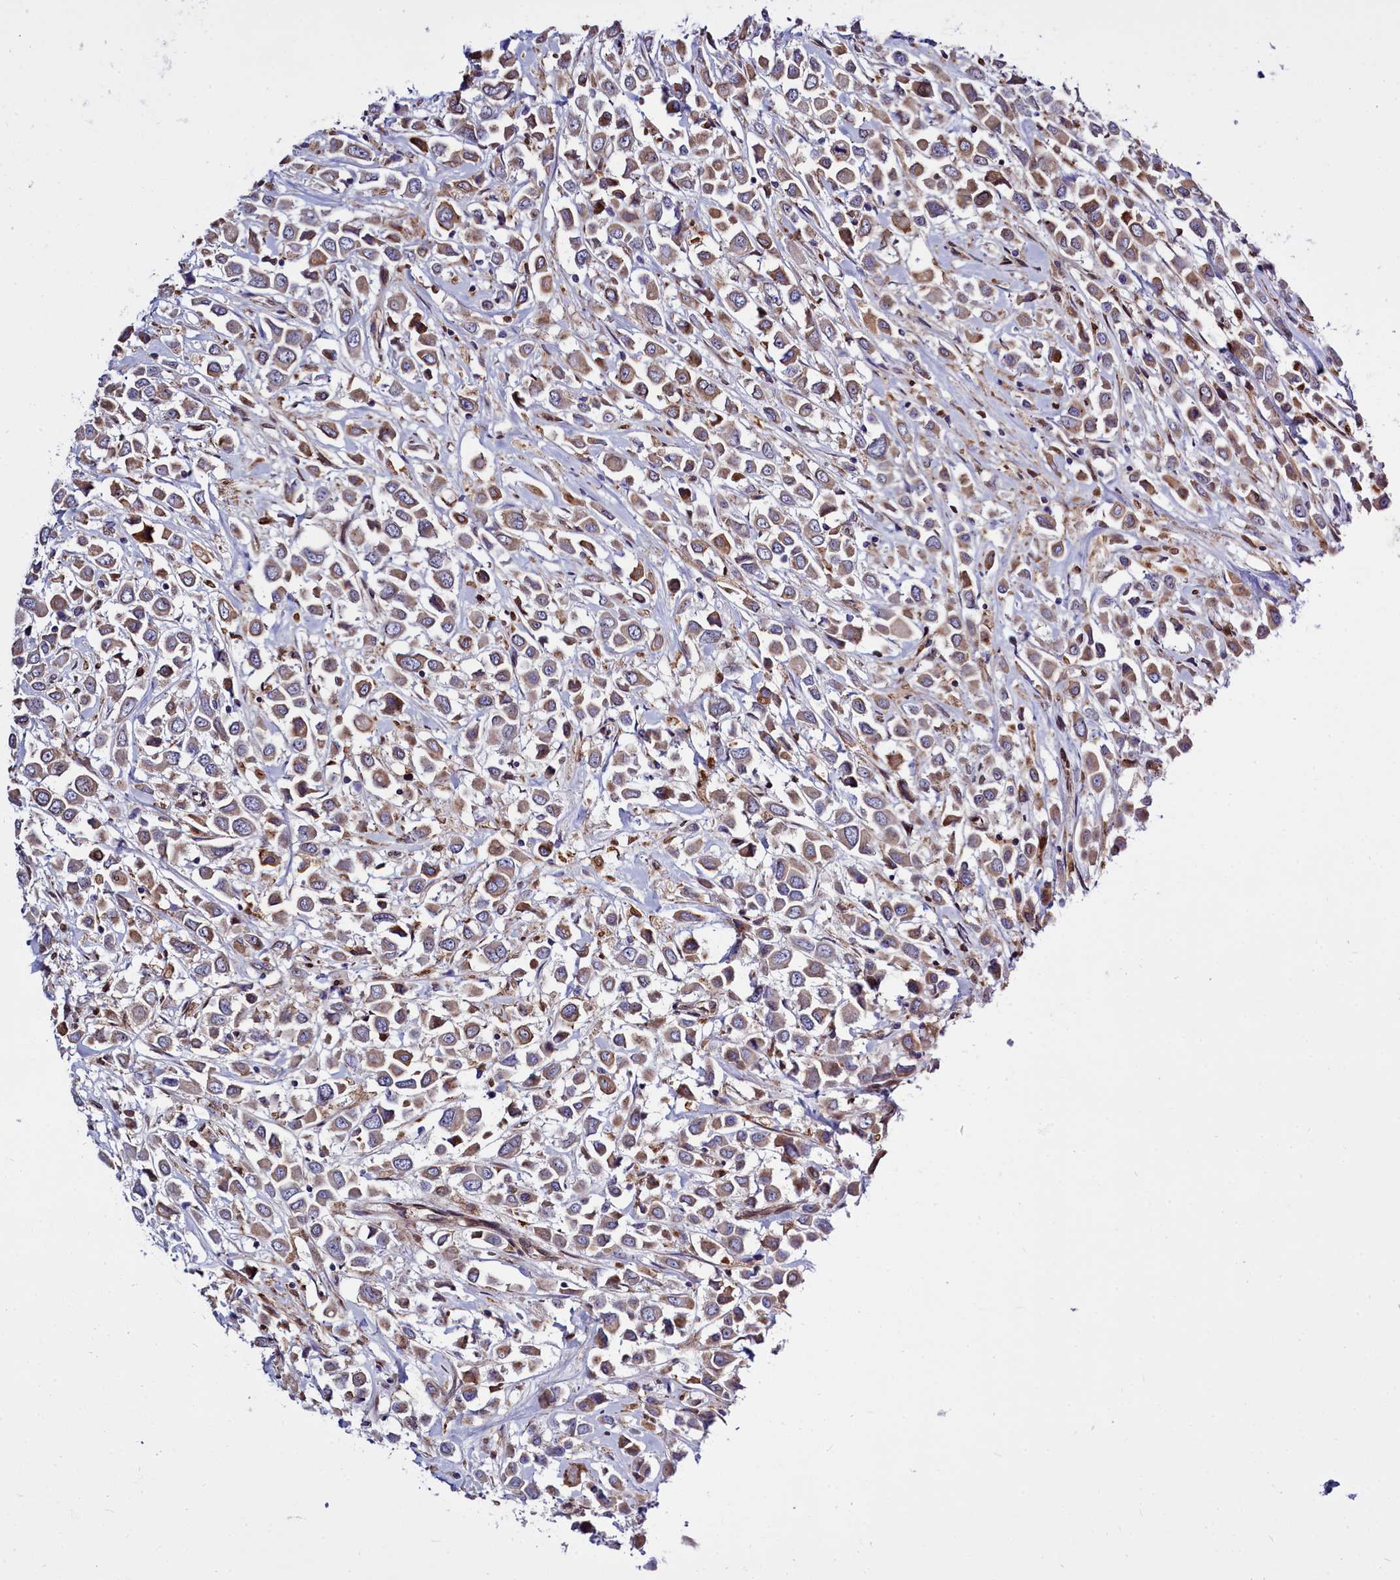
{"staining": {"intensity": "moderate", "quantity": ">75%", "location": "cytoplasmic/membranous"}, "tissue": "breast cancer", "cell_type": "Tumor cells", "image_type": "cancer", "snomed": [{"axis": "morphology", "description": "Duct carcinoma"}, {"axis": "topography", "description": "Breast"}], "caption": "Immunohistochemistry of human intraductal carcinoma (breast) exhibits medium levels of moderate cytoplasmic/membranous expression in approximately >75% of tumor cells. (Stains: DAB in brown, nuclei in blue, Microscopy: brightfield microscopy at high magnification).", "gene": "RAPGEF4", "patient": {"sex": "female", "age": 61}}